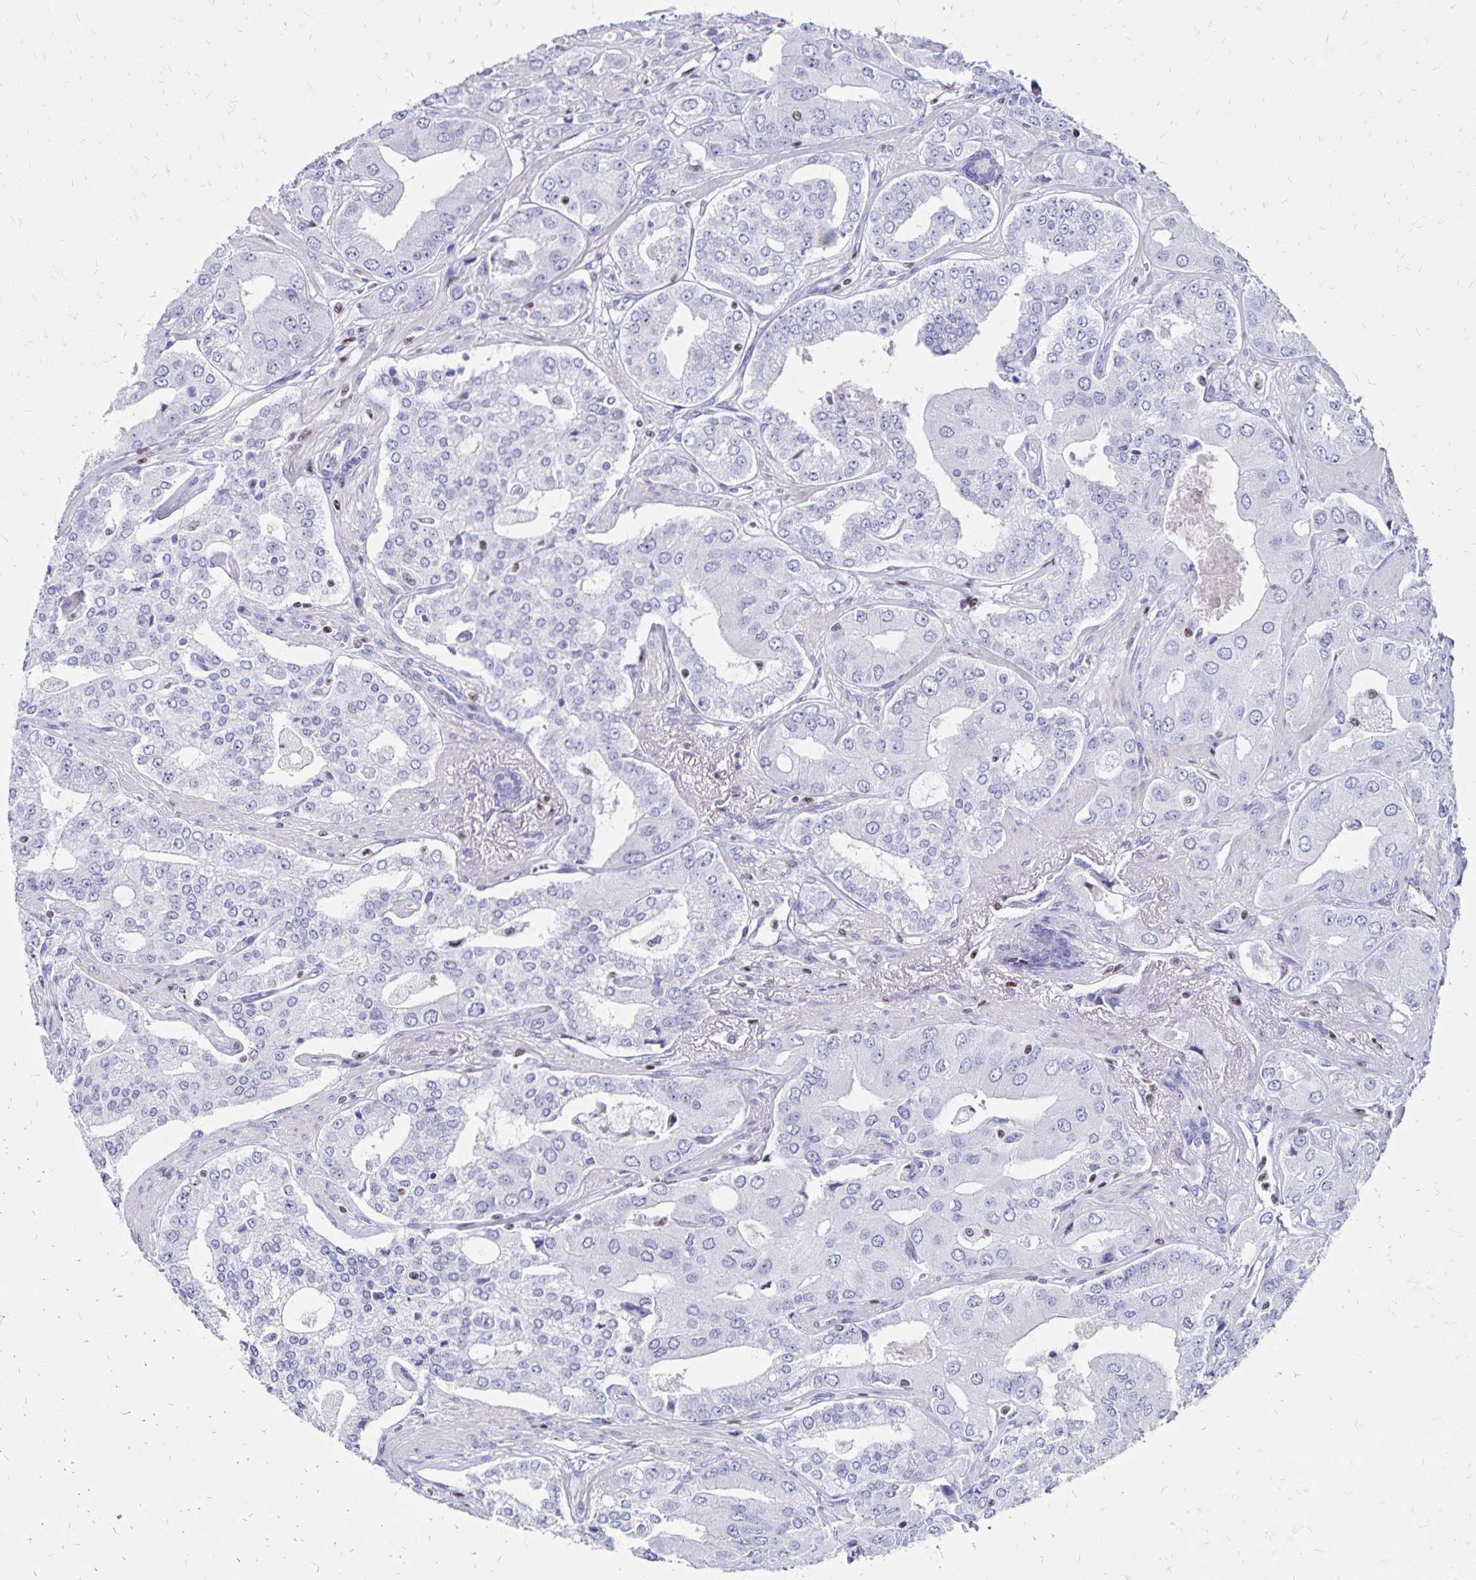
{"staining": {"intensity": "negative", "quantity": "none", "location": "none"}, "tissue": "prostate cancer", "cell_type": "Tumor cells", "image_type": "cancer", "snomed": [{"axis": "morphology", "description": "Adenocarcinoma, Low grade"}, {"axis": "topography", "description": "Prostate"}], "caption": "Immunohistochemical staining of human prostate low-grade adenocarcinoma demonstrates no significant expression in tumor cells. (DAB IHC with hematoxylin counter stain).", "gene": "IKZF1", "patient": {"sex": "male", "age": 60}}